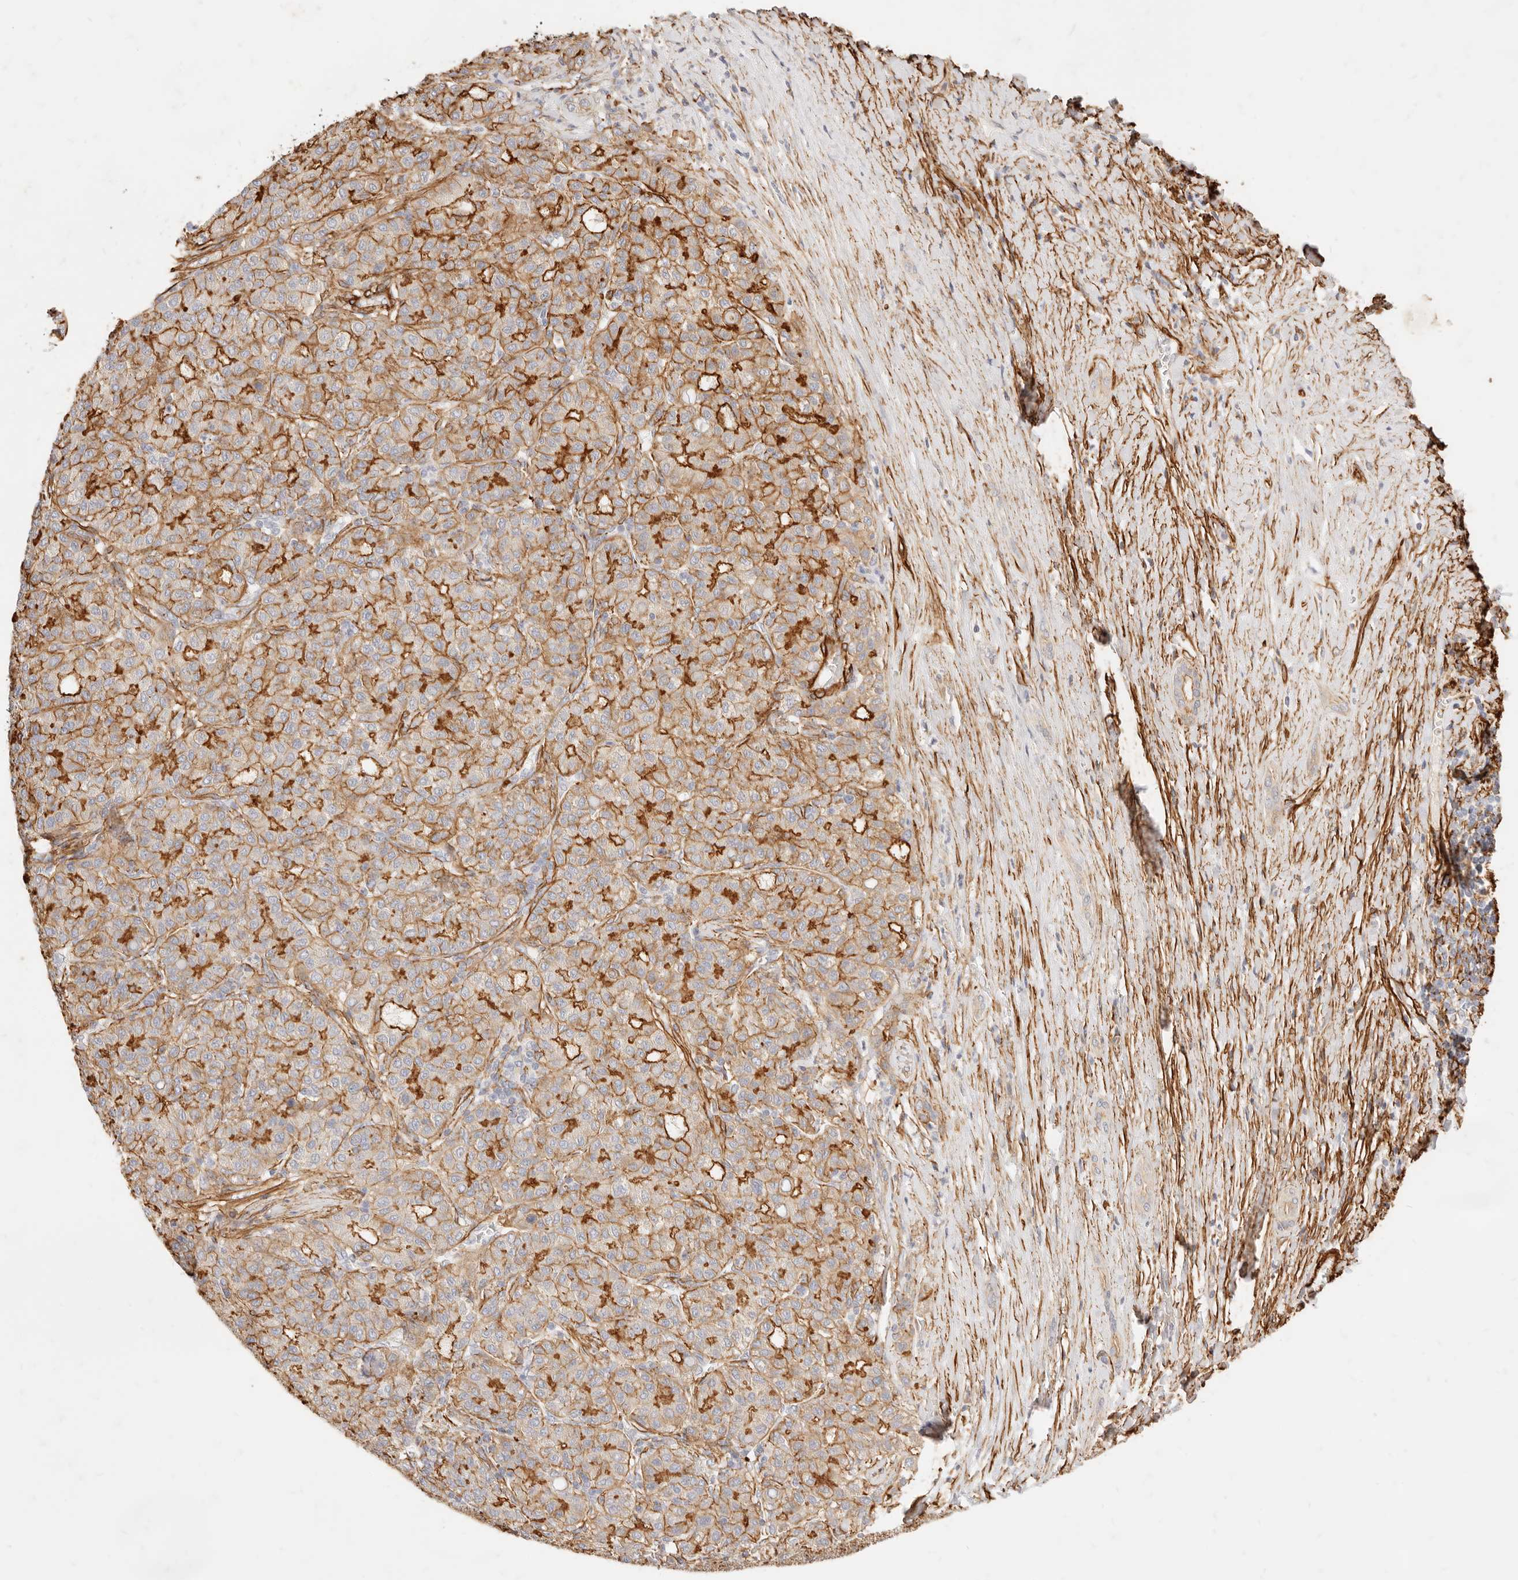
{"staining": {"intensity": "moderate", "quantity": ">75%", "location": "cytoplasmic/membranous"}, "tissue": "liver cancer", "cell_type": "Tumor cells", "image_type": "cancer", "snomed": [{"axis": "morphology", "description": "Carcinoma, Hepatocellular, NOS"}, {"axis": "topography", "description": "Liver"}], "caption": "This is a micrograph of immunohistochemistry (IHC) staining of liver cancer (hepatocellular carcinoma), which shows moderate staining in the cytoplasmic/membranous of tumor cells.", "gene": "TMTC2", "patient": {"sex": "male", "age": 65}}